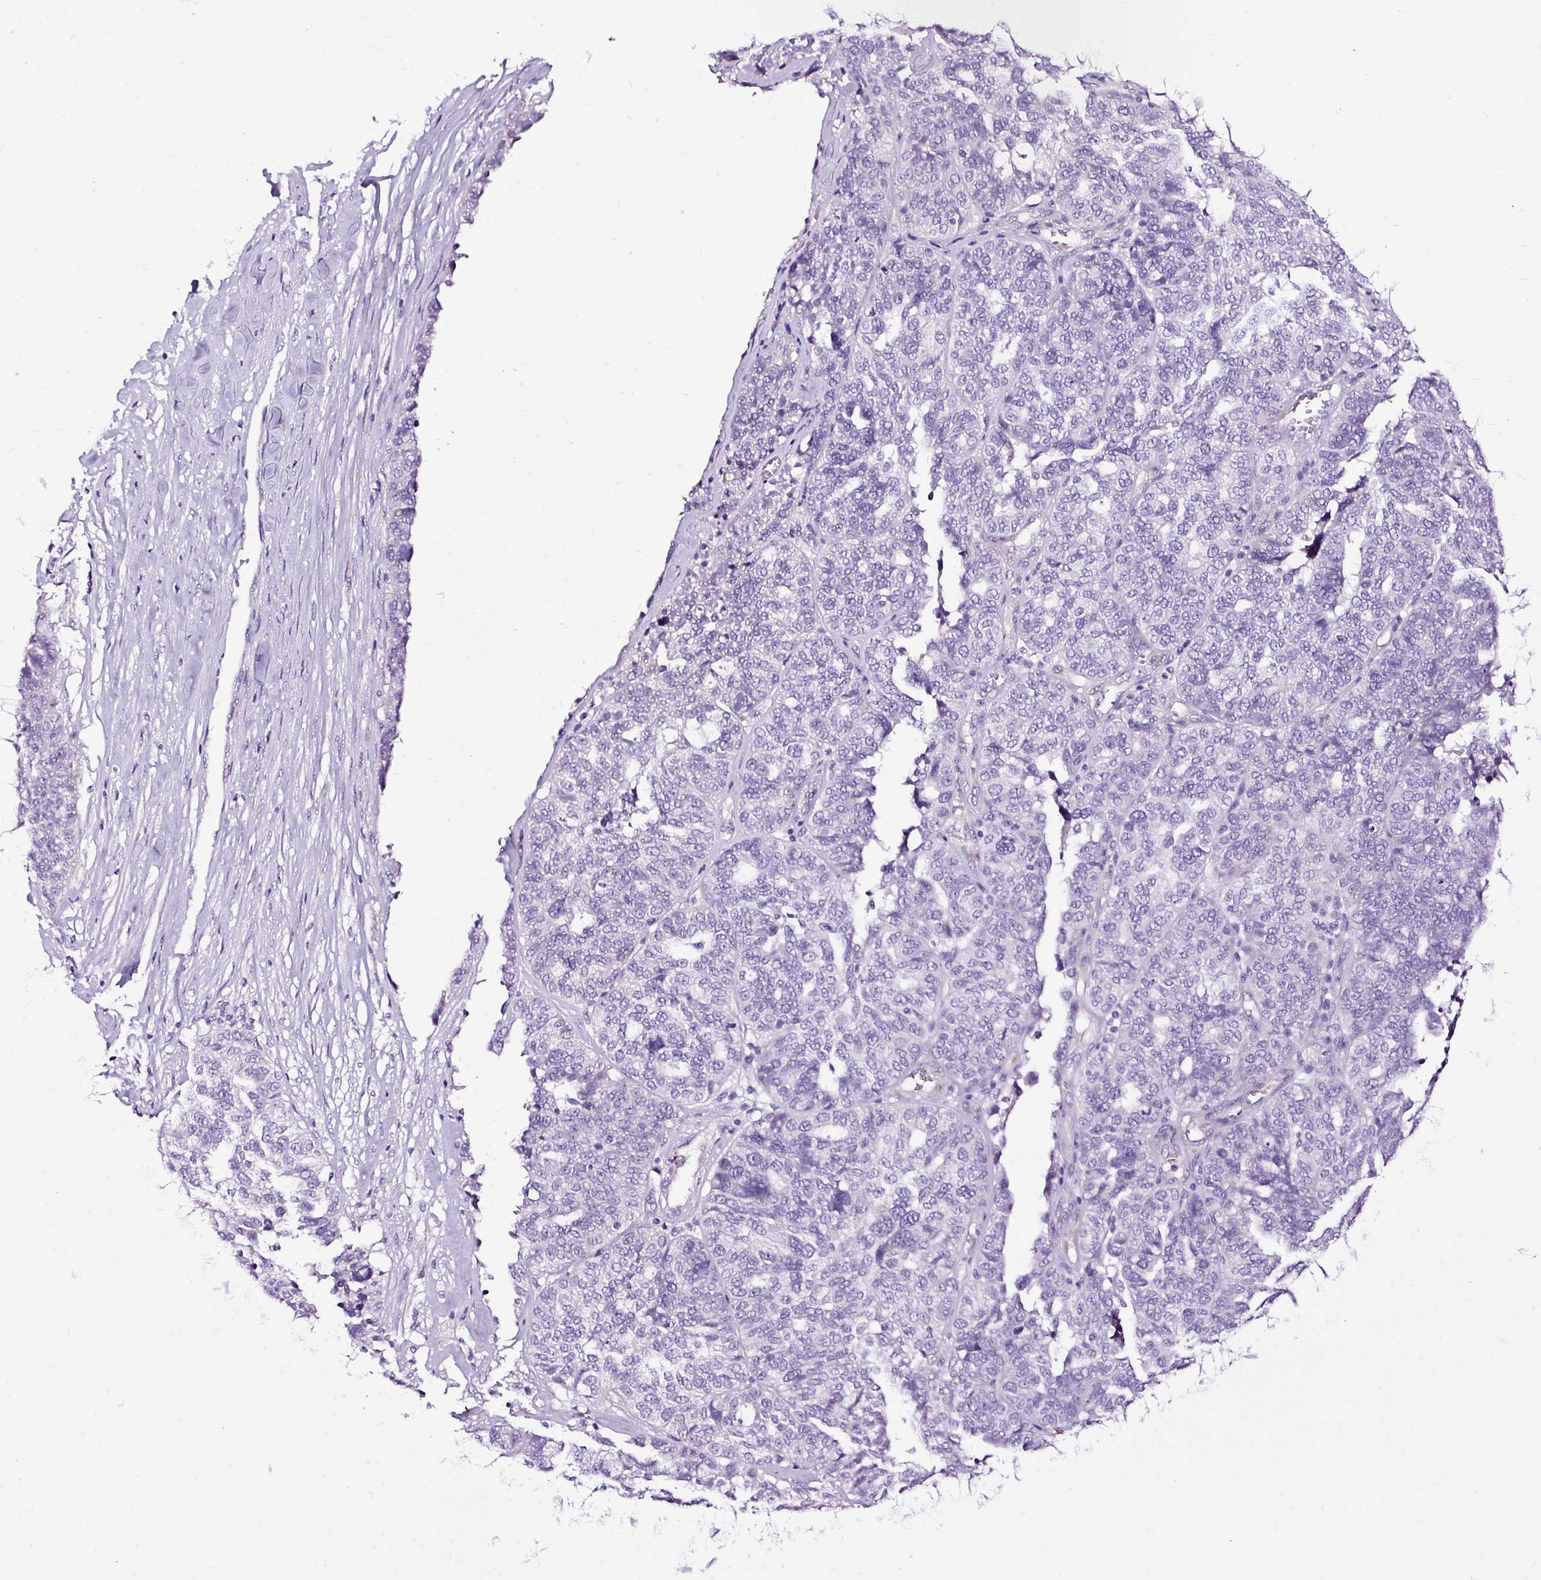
{"staining": {"intensity": "negative", "quantity": "none", "location": "none"}, "tissue": "ovarian cancer", "cell_type": "Tumor cells", "image_type": "cancer", "snomed": [{"axis": "morphology", "description": "Cystadenocarcinoma, serous, NOS"}, {"axis": "topography", "description": "Ovary"}], "caption": "The immunohistochemistry photomicrograph has no significant staining in tumor cells of ovarian serous cystadenocarcinoma tissue.", "gene": "SLC7A8", "patient": {"sex": "female", "age": 59}}